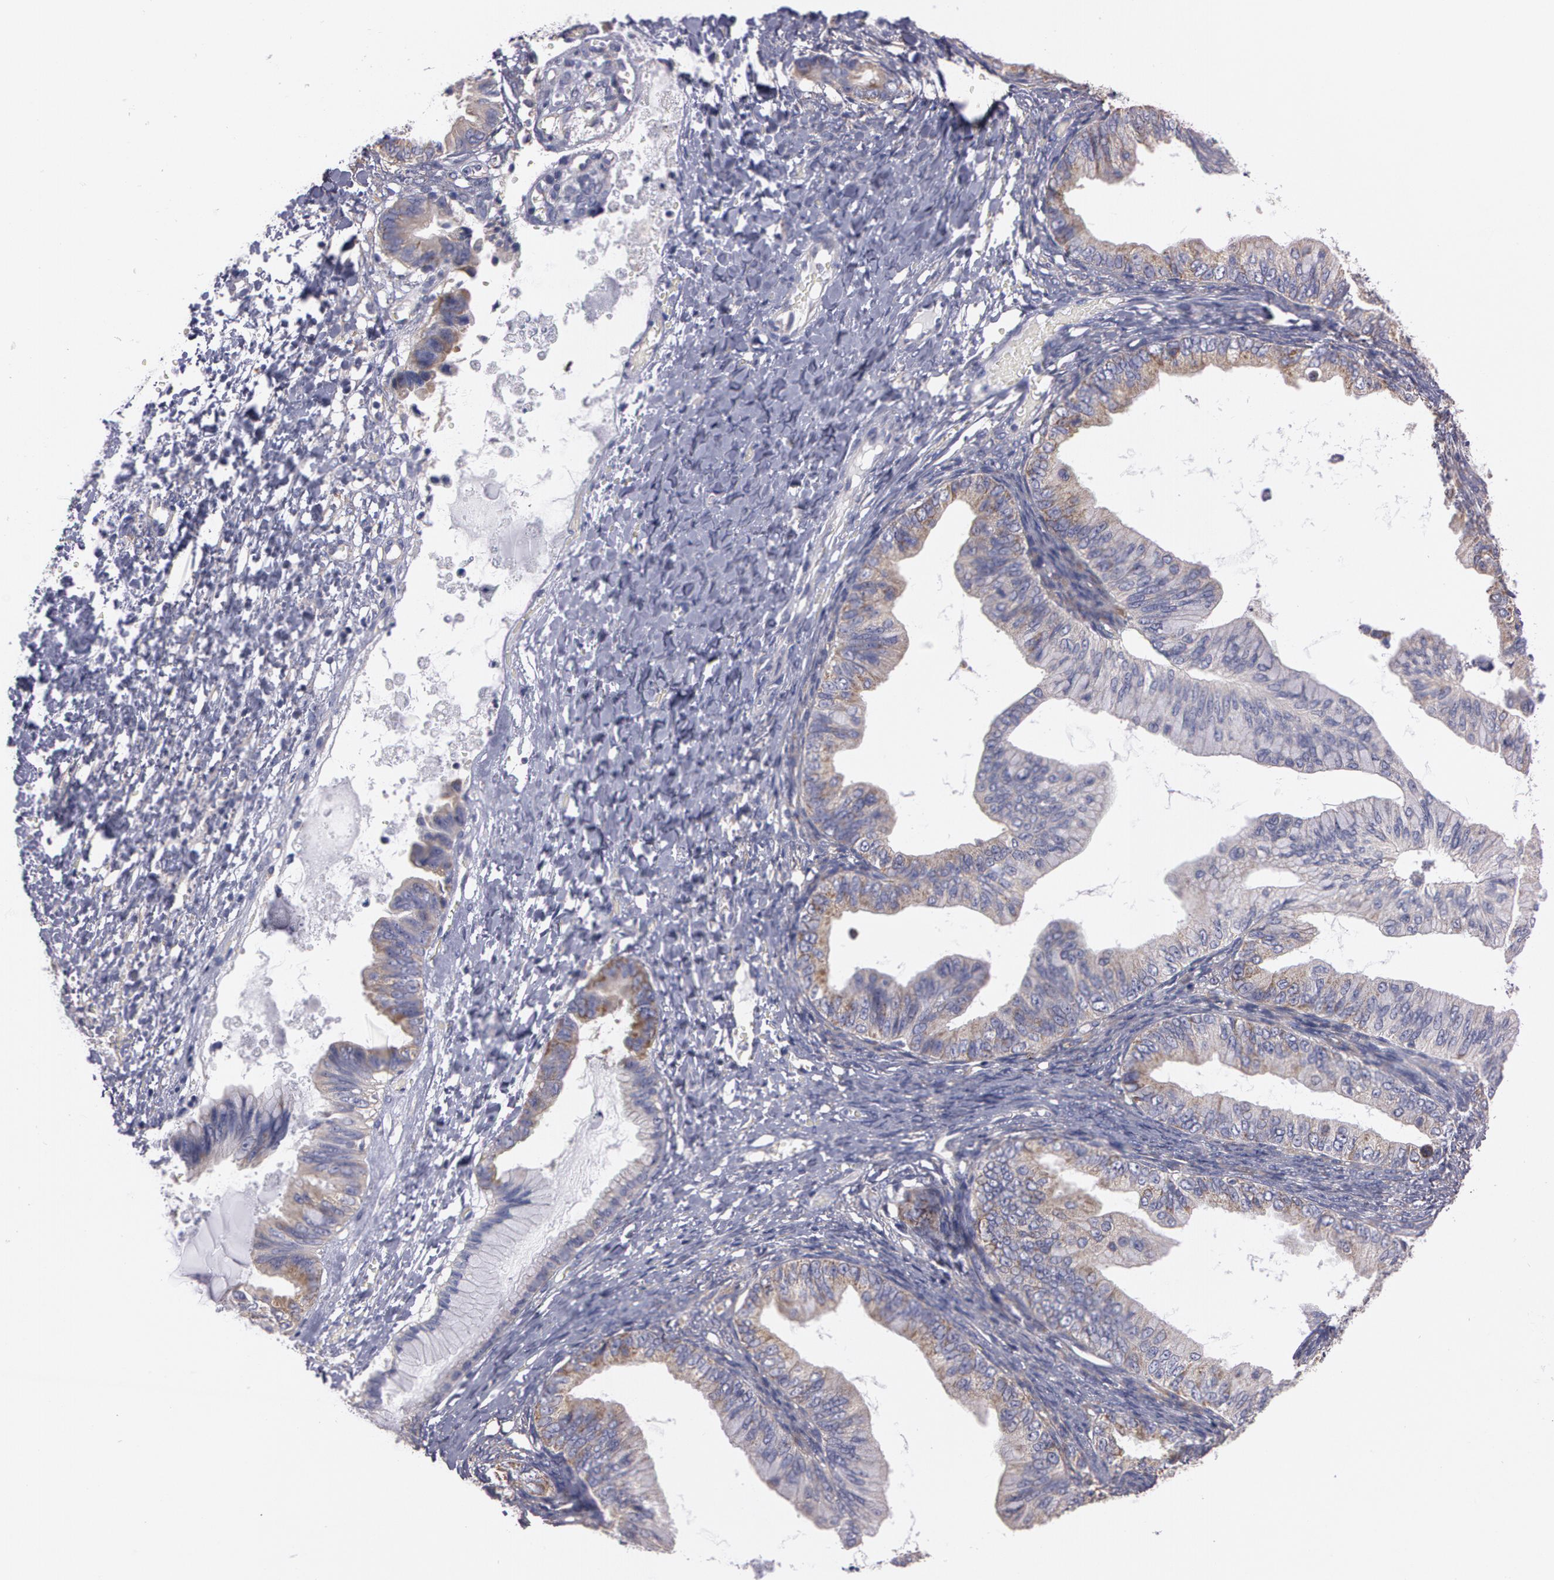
{"staining": {"intensity": "weak", "quantity": "<25%", "location": "cytoplasmic/membranous"}, "tissue": "ovarian cancer", "cell_type": "Tumor cells", "image_type": "cancer", "snomed": [{"axis": "morphology", "description": "Cystadenocarcinoma, mucinous, NOS"}, {"axis": "topography", "description": "Ovary"}], "caption": "Tumor cells are negative for brown protein staining in ovarian cancer (mucinous cystadenocarcinoma).", "gene": "NEK9", "patient": {"sex": "female", "age": 36}}